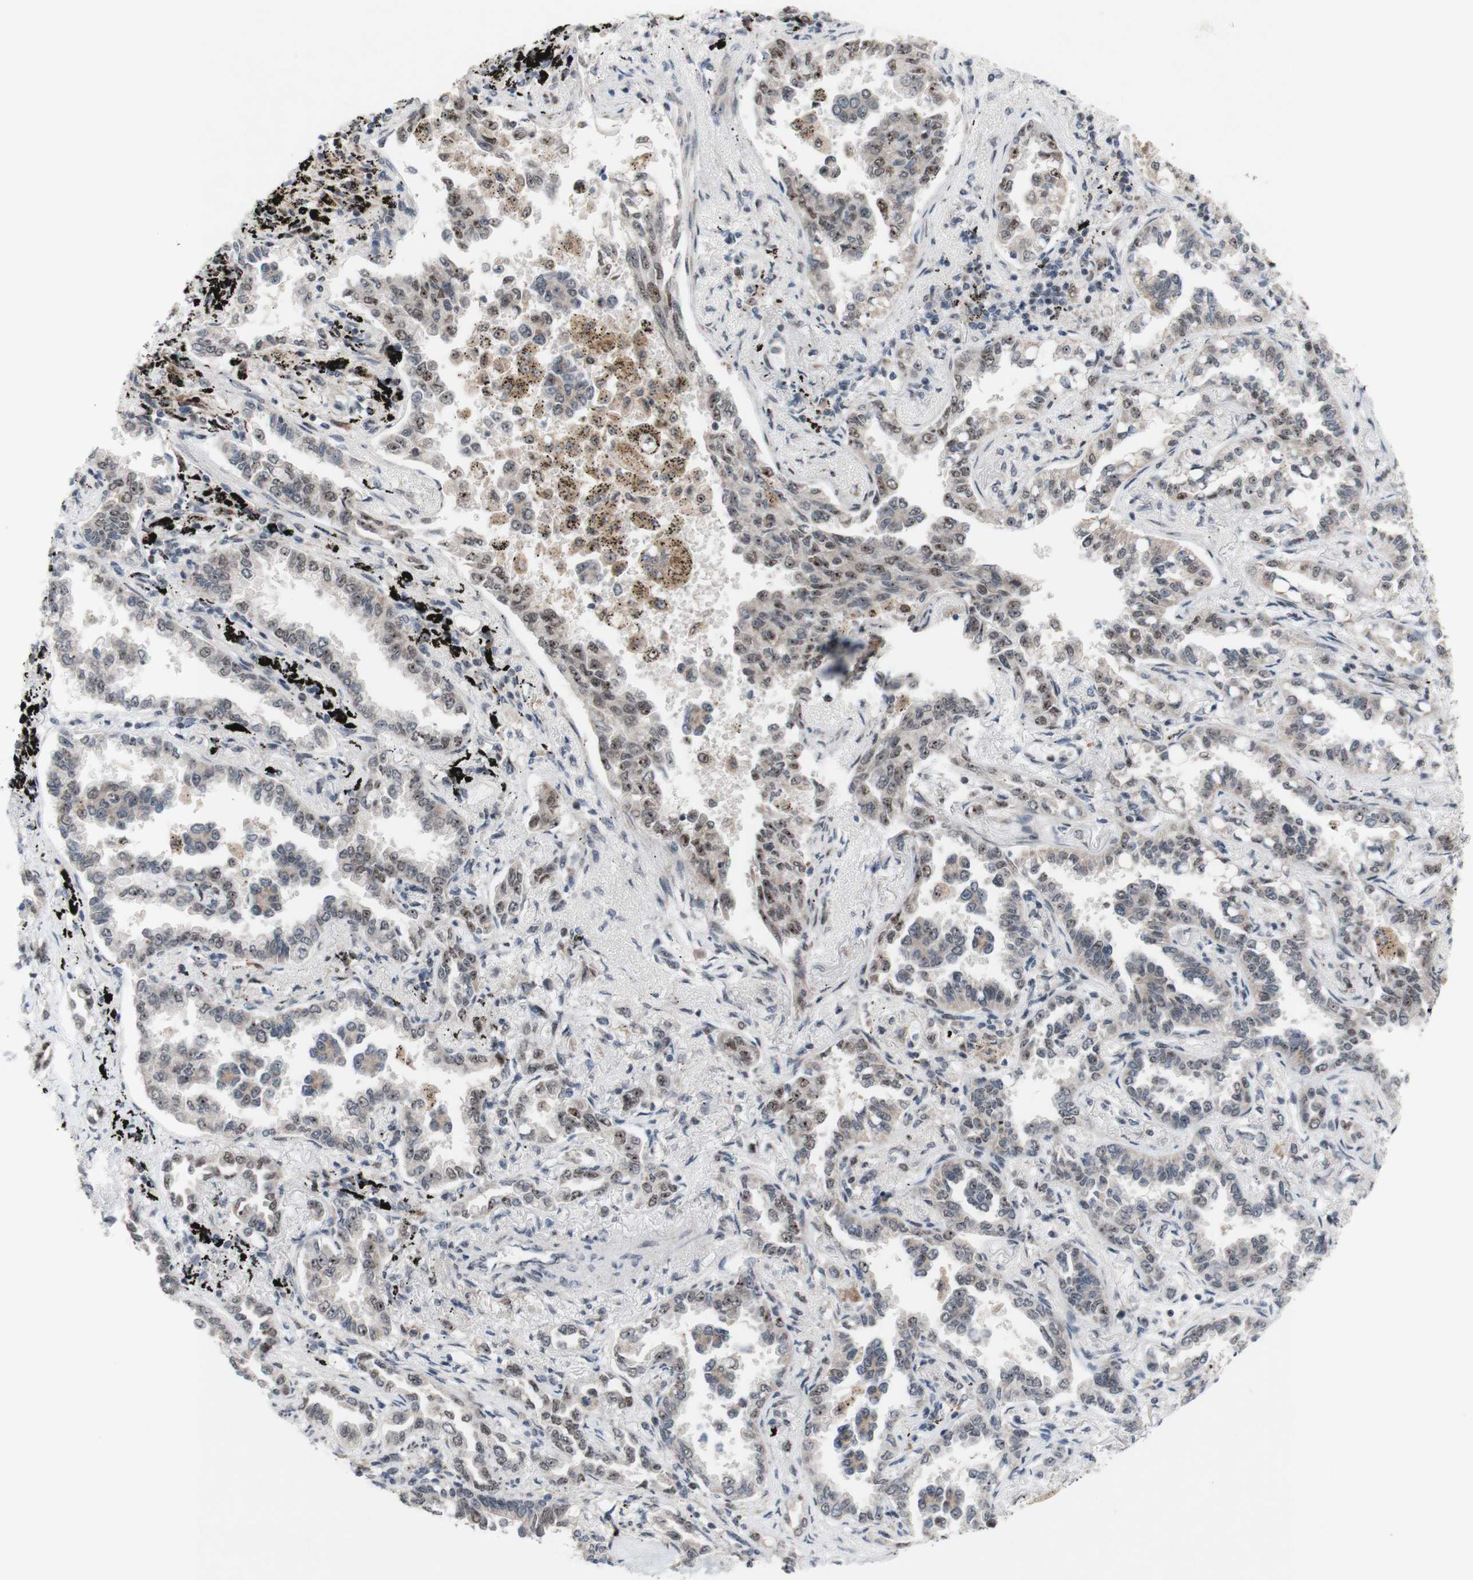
{"staining": {"intensity": "weak", "quantity": ">75%", "location": "nuclear"}, "tissue": "lung cancer", "cell_type": "Tumor cells", "image_type": "cancer", "snomed": [{"axis": "morphology", "description": "Normal tissue, NOS"}, {"axis": "morphology", "description": "Adenocarcinoma, NOS"}, {"axis": "topography", "description": "Lung"}], "caption": "Immunohistochemistry of human lung cancer demonstrates low levels of weak nuclear positivity in about >75% of tumor cells.", "gene": "POLR1A", "patient": {"sex": "male", "age": 59}}